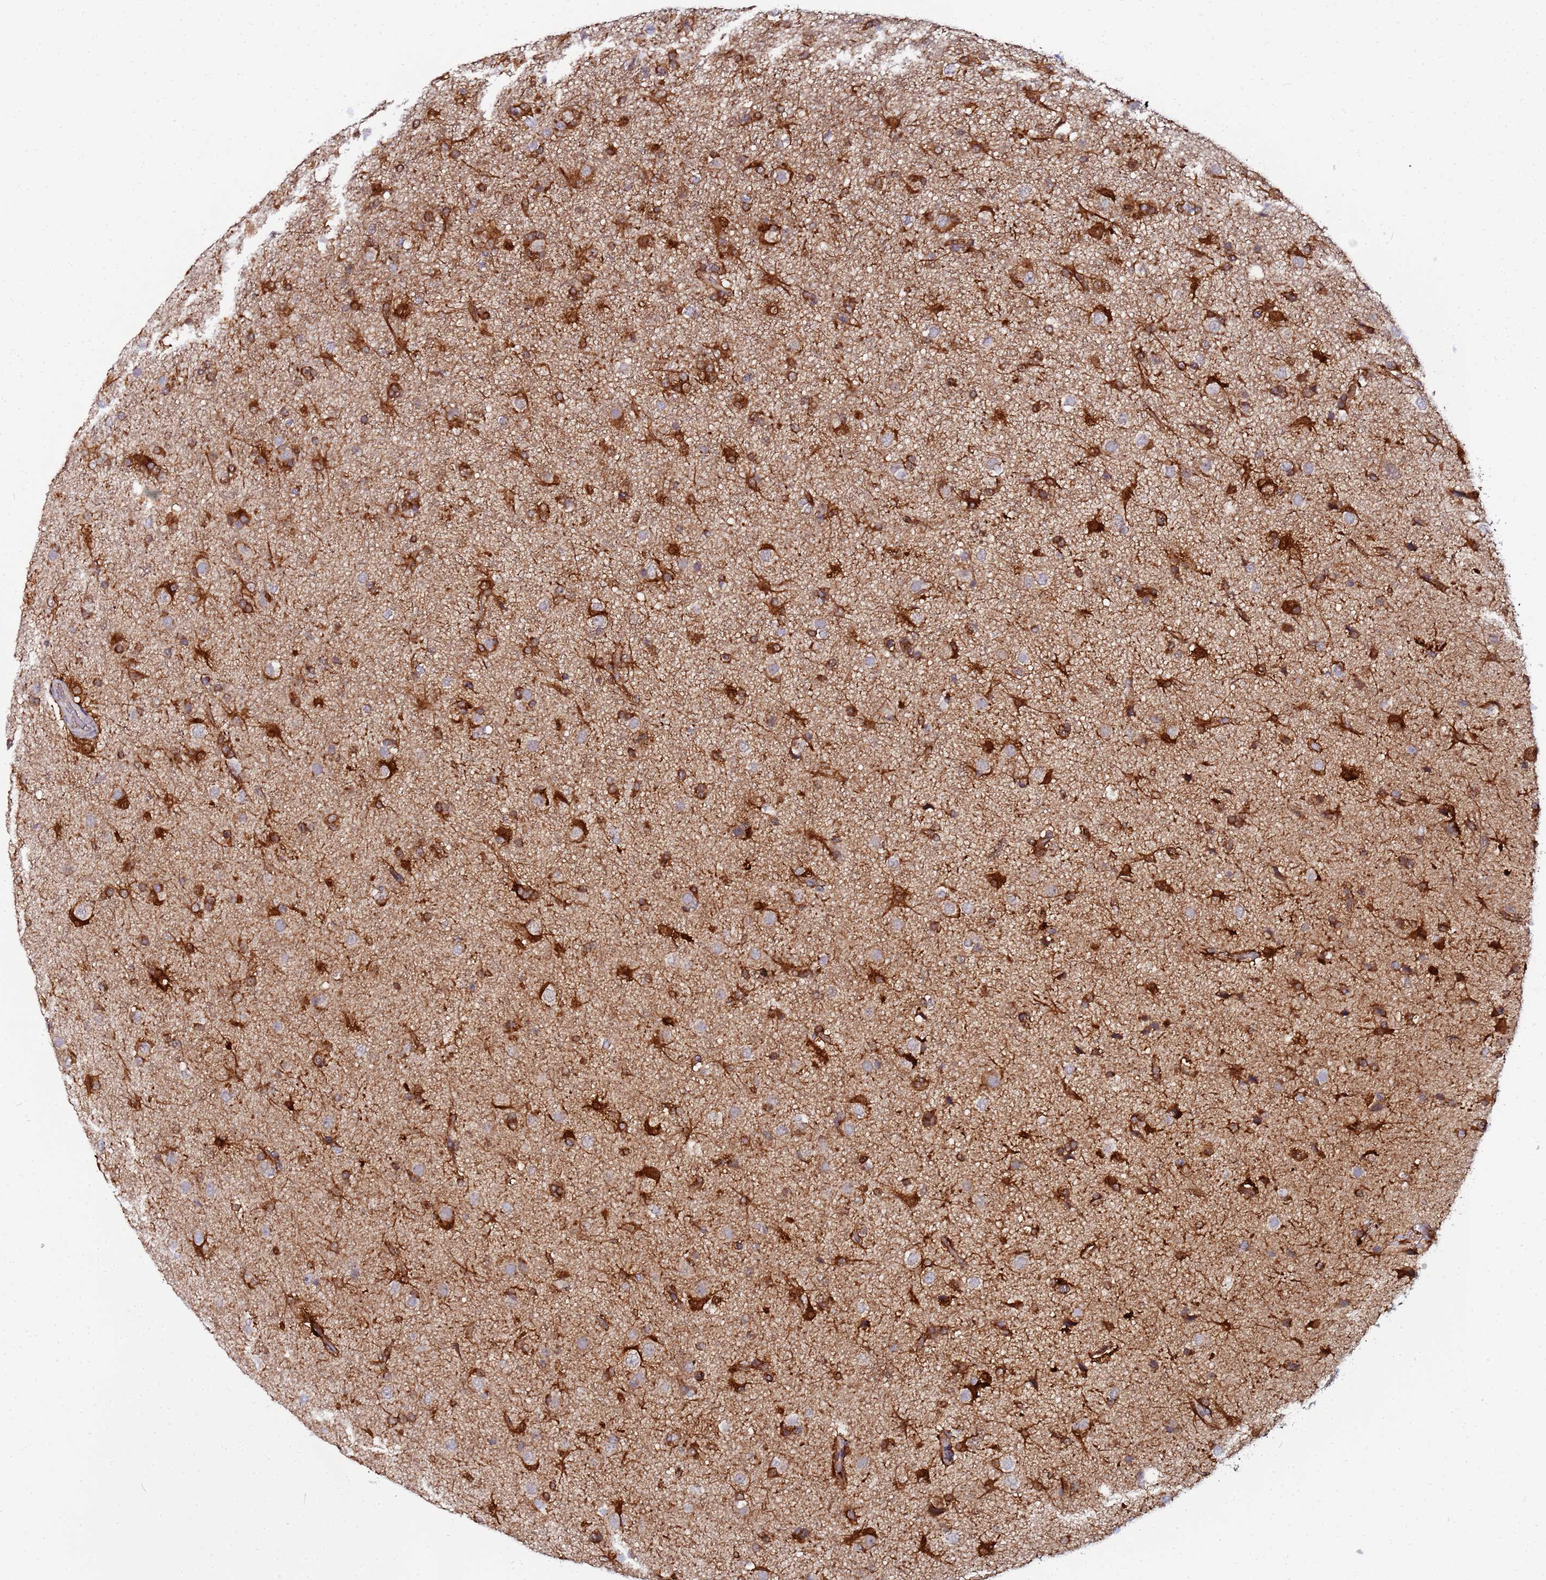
{"staining": {"intensity": "moderate", "quantity": ">75%", "location": "cytoplasmic/membranous"}, "tissue": "glioma", "cell_type": "Tumor cells", "image_type": "cancer", "snomed": [{"axis": "morphology", "description": "Glioma, malignant, Low grade"}, {"axis": "topography", "description": "Brain"}], "caption": "A micrograph of human glioma stained for a protein exhibits moderate cytoplasmic/membranous brown staining in tumor cells.", "gene": "CCDC127", "patient": {"sex": "male", "age": 65}}